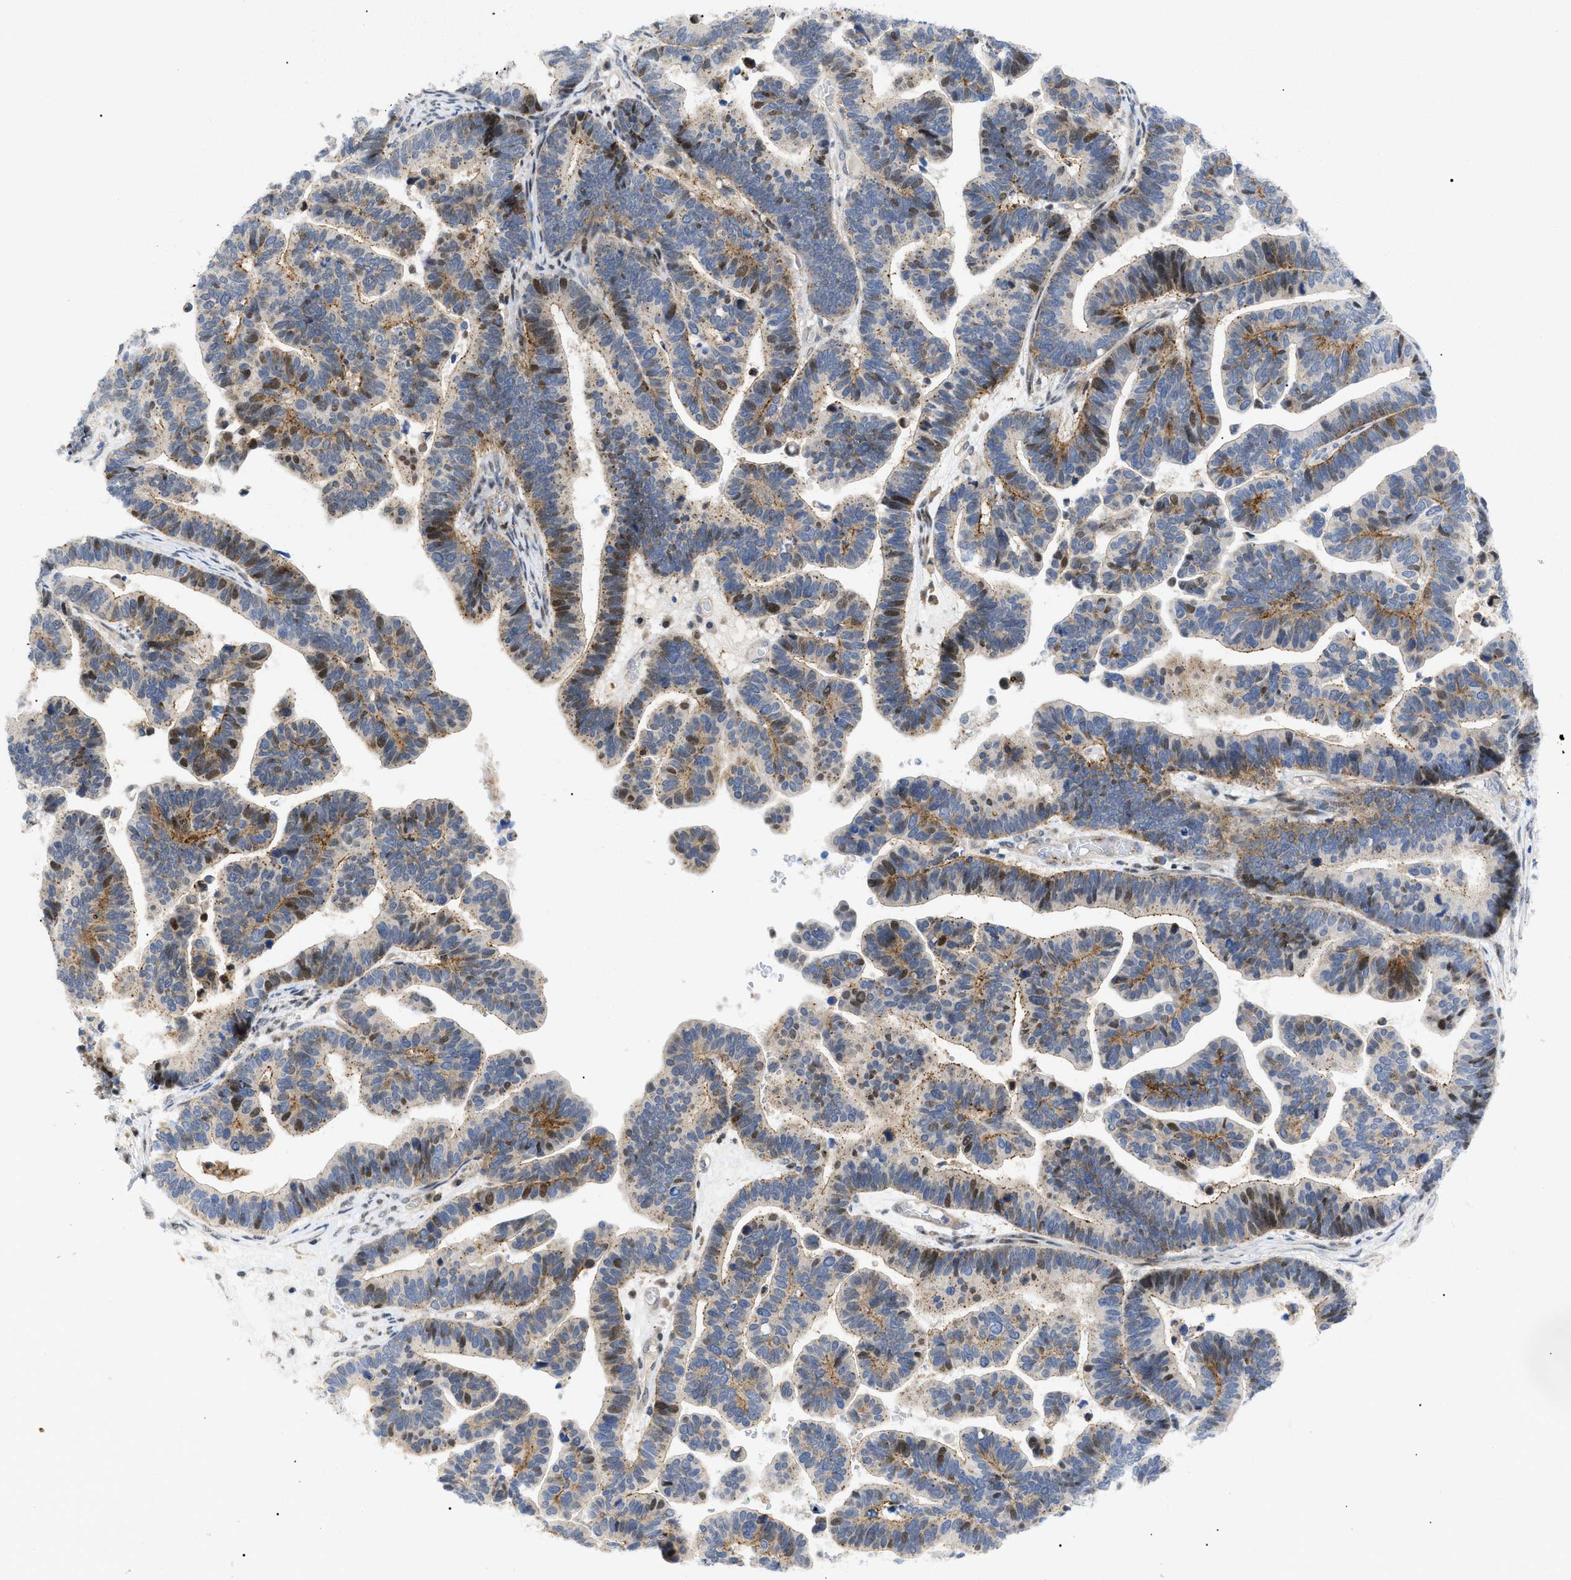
{"staining": {"intensity": "moderate", "quantity": "<25%", "location": "cytoplasmic/membranous,nuclear"}, "tissue": "ovarian cancer", "cell_type": "Tumor cells", "image_type": "cancer", "snomed": [{"axis": "morphology", "description": "Cystadenocarcinoma, serous, NOS"}, {"axis": "topography", "description": "Ovary"}], "caption": "Immunohistochemistry micrograph of human ovarian serous cystadenocarcinoma stained for a protein (brown), which shows low levels of moderate cytoplasmic/membranous and nuclear expression in approximately <25% of tumor cells.", "gene": "SFXN5", "patient": {"sex": "female", "age": 56}}